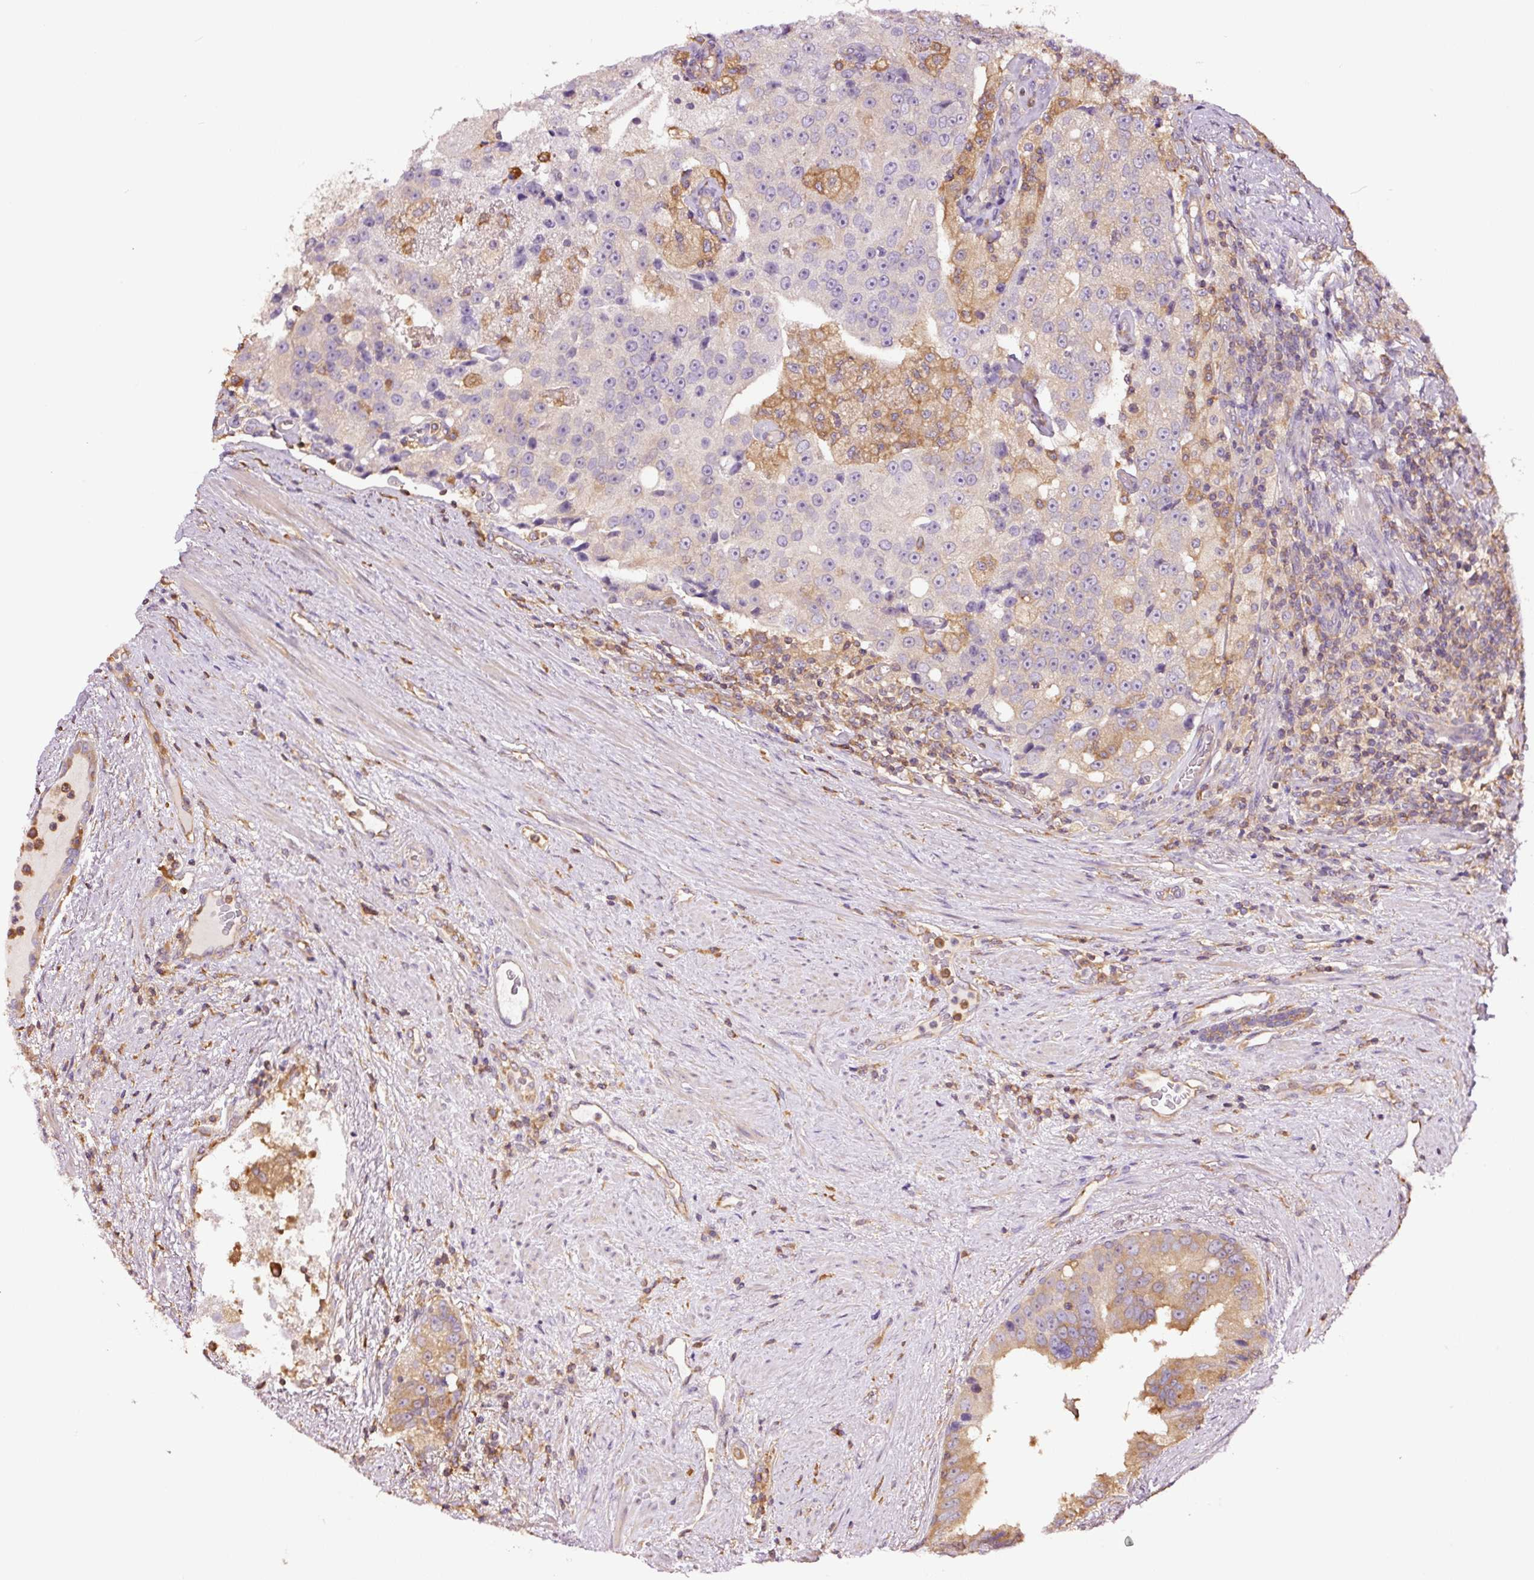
{"staining": {"intensity": "weak", "quantity": "<25%", "location": "cytoplasmic/membranous"}, "tissue": "prostate cancer", "cell_type": "Tumor cells", "image_type": "cancer", "snomed": [{"axis": "morphology", "description": "Adenocarcinoma, High grade"}, {"axis": "topography", "description": "Prostate"}], "caption": "IHC photomicrograph of neoplastic tissue: human prostate cancer stained with DAB (3,3'-diaminobenzidine) shows no significant protein expression in tumor cells. (DAB (3,3'-diaminobenzidine) IHC, high magnification).", "gene": "METAP1", "patient": {"sex": "male", "age": 70}}